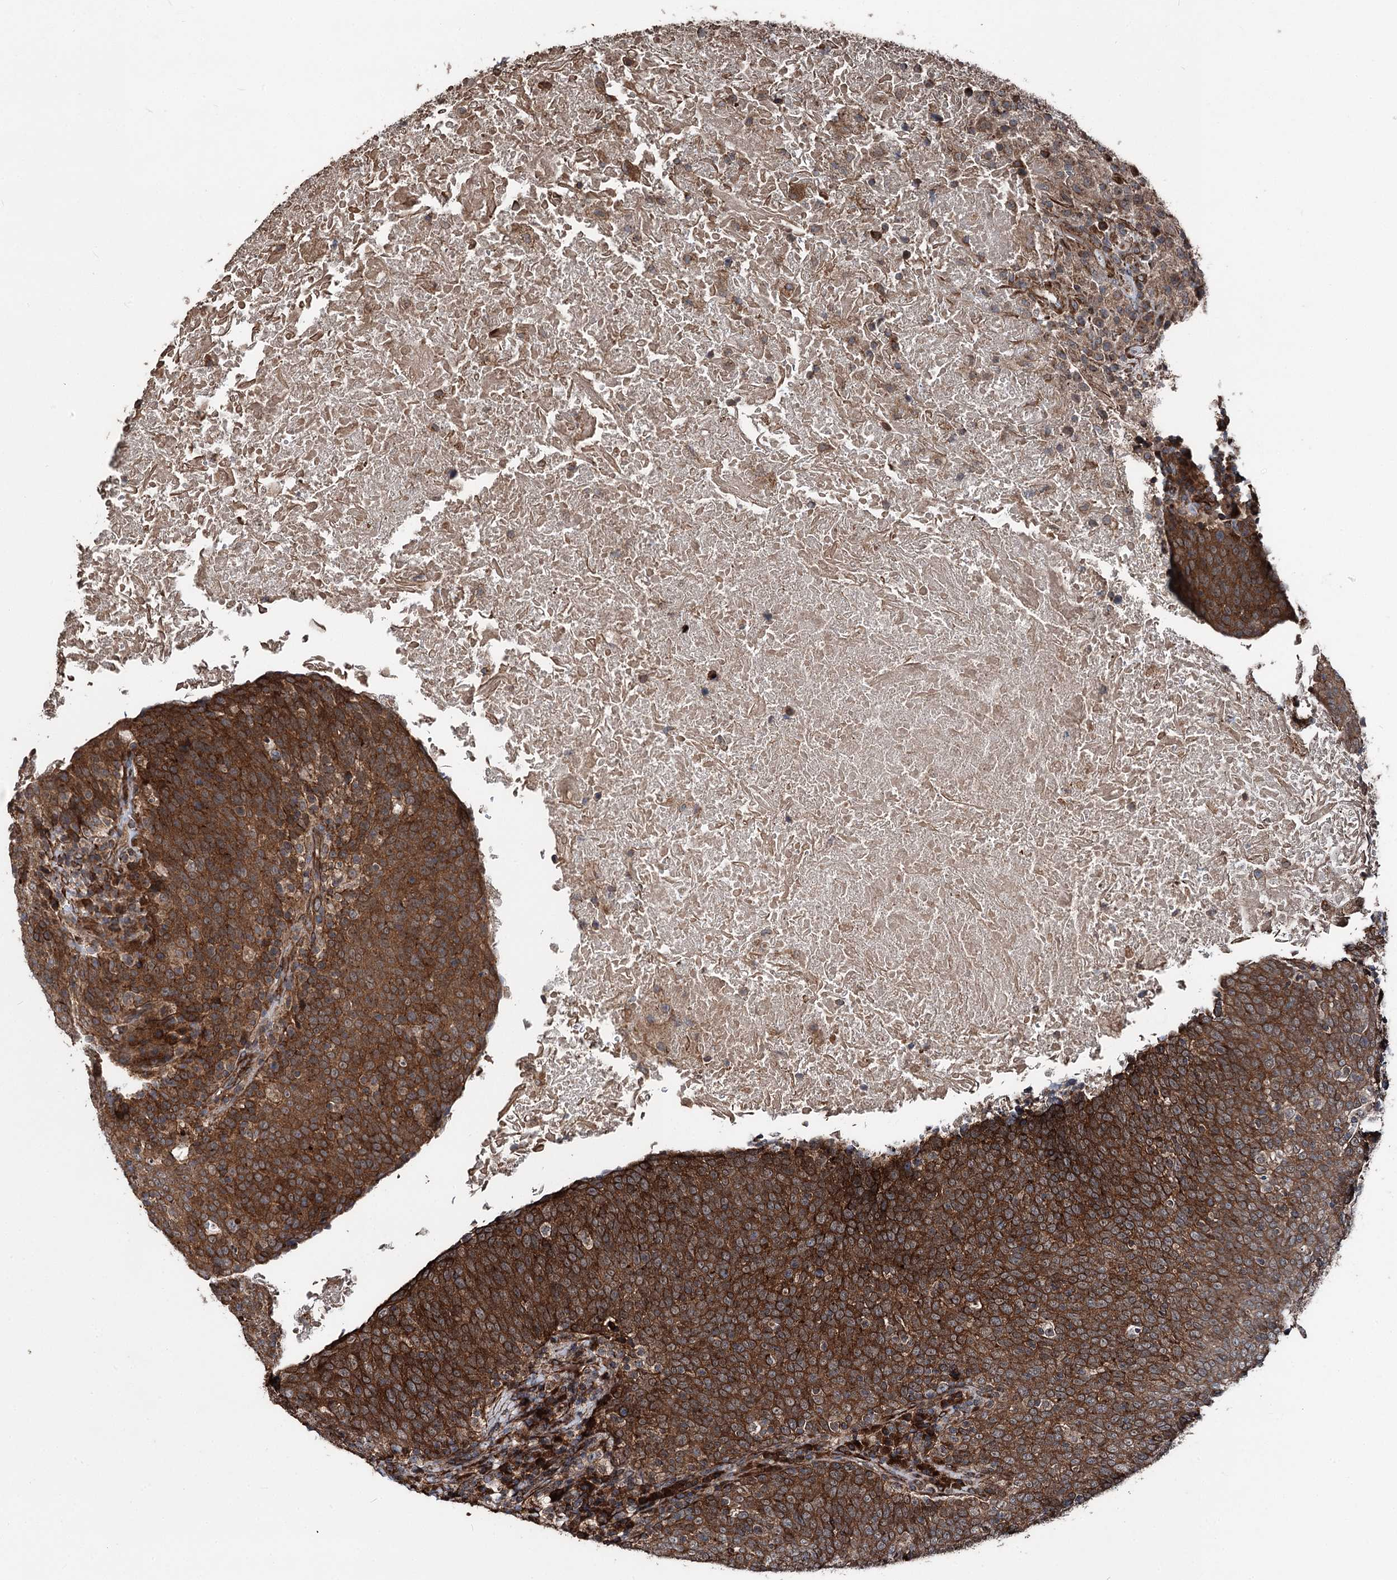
{"staining": {"intensity": "strong", "quantity": ">75%", "location": "cytoplasmic/membranous"}, "tissue": "head and neck cancer", "cell_type": "Tumor cells", "image_type": "cancer", "snomed": [{"axis": "morphology", "description": "Squamous cell carcinoma, NOS"}, {"axis": "morphology", "description": "Squamous cell carcinoma, metastatic, NOS"}, {"axis": "topography", "description": "Lymph node"}, {"axis": "topography", "description": "Head-Neck"}], "caption": "Squamous cell carcinoma (head and neck) stained with a brown dye demonstrates strong cytoplasmic/membranous positive positivity in about >75% of tumor cells.", "gene": "ITFG2", "patient": {"sex": "male", "age": 62}}